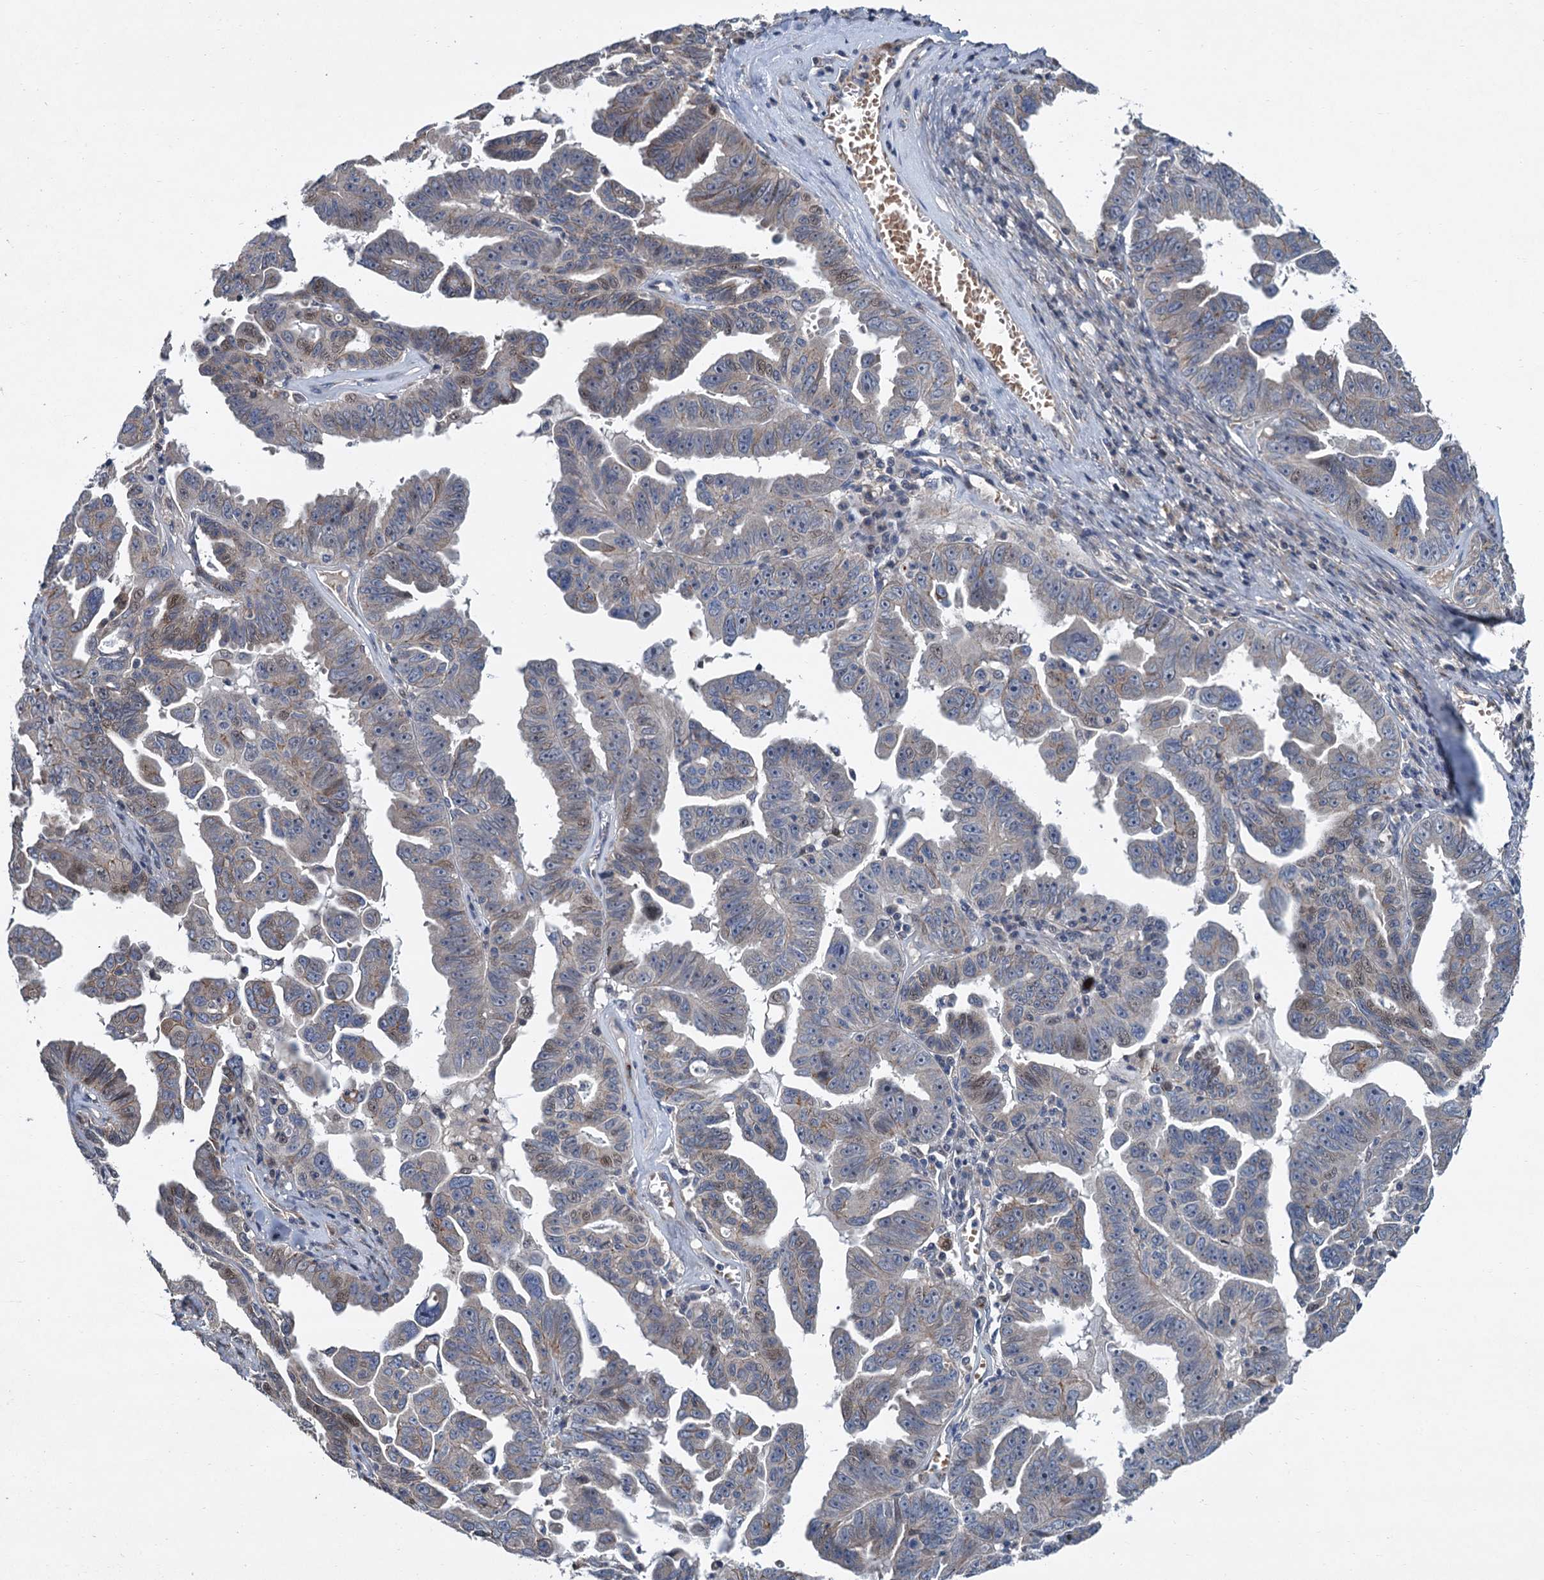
{"staining": {"intensity": "weak", "quantity": "<25%", "location": "nuclear"}, "tissue": "ovarian cancer", "cell_type": "Tumor cells", "image_type": "cancer", "snomed": [{"axis": "morphology", "description": "Carcinoma, endometroid"}, {"axis": "topography", "description": "Ovary"}], "caption": "Immunohistochemistry (IHC) image of human endometroid carcinoma (ovarian) stained for a protein (brown), which displays no positivity in tumor cells.", "gene": "TRAF7", "patient": {"sex": "female", "age": 62}}